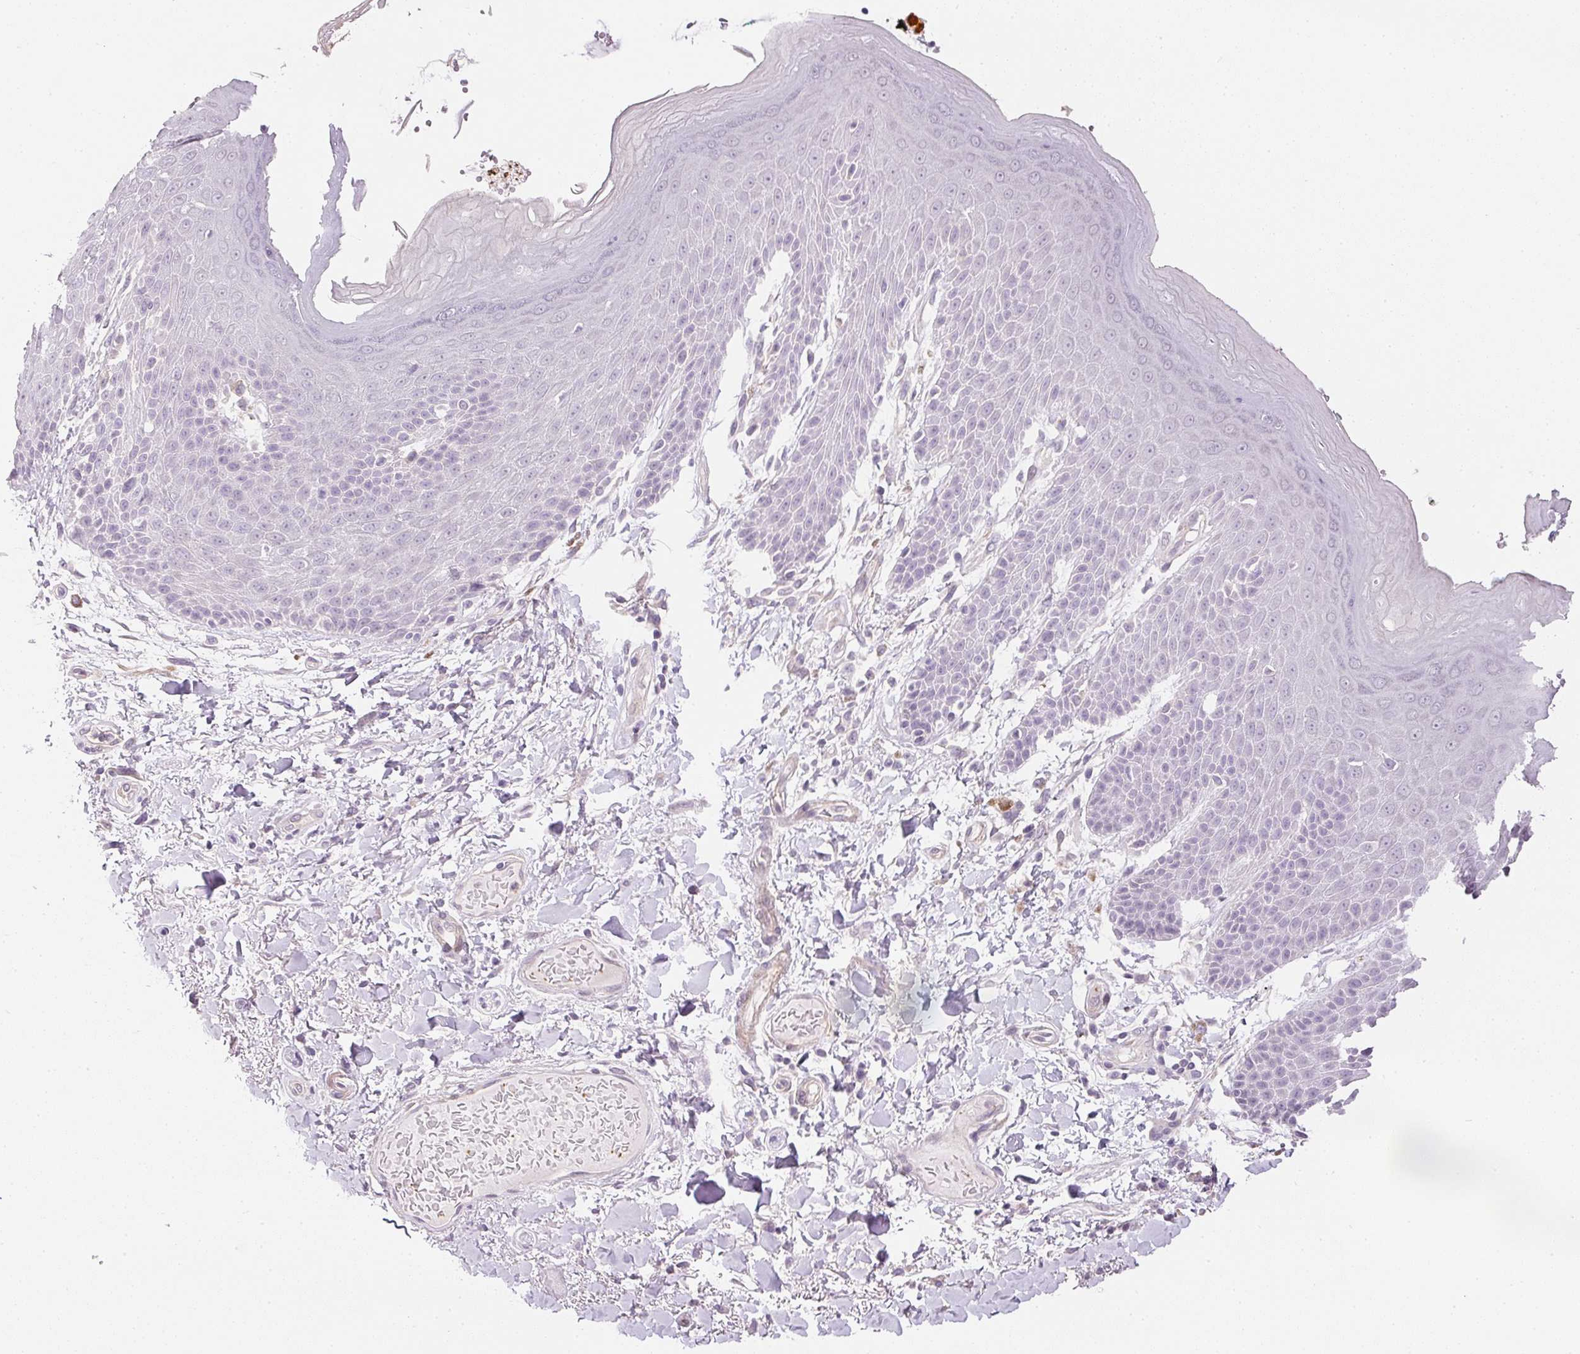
{"staining": {"intensity": "negative", "quantity": "none", "location": "none"}, "tissue": "skin", "cell_type": "Epidermal cells", "image_type": "normal", "snomed": [{"axis": "morphology", "description": "Normal tissue, NOS"}, {"axis": "topography", "description": "Anal"}, {"axis": "topography", "description": "Peripheral nerve tissue"}], "caption": "High power microscopy micrograph of an immunohistochemistry (IHC) image of benign skin, revealing no significant positivity in epidermal cells. (Stains: DAB (3,3'-diaminobenzidine) IHC with hematoxylin counter stain, Microscopy: brightfield microscopy at high magnification).", "gene": "PRL", "patient": {"sex": "male", "age": 51}}